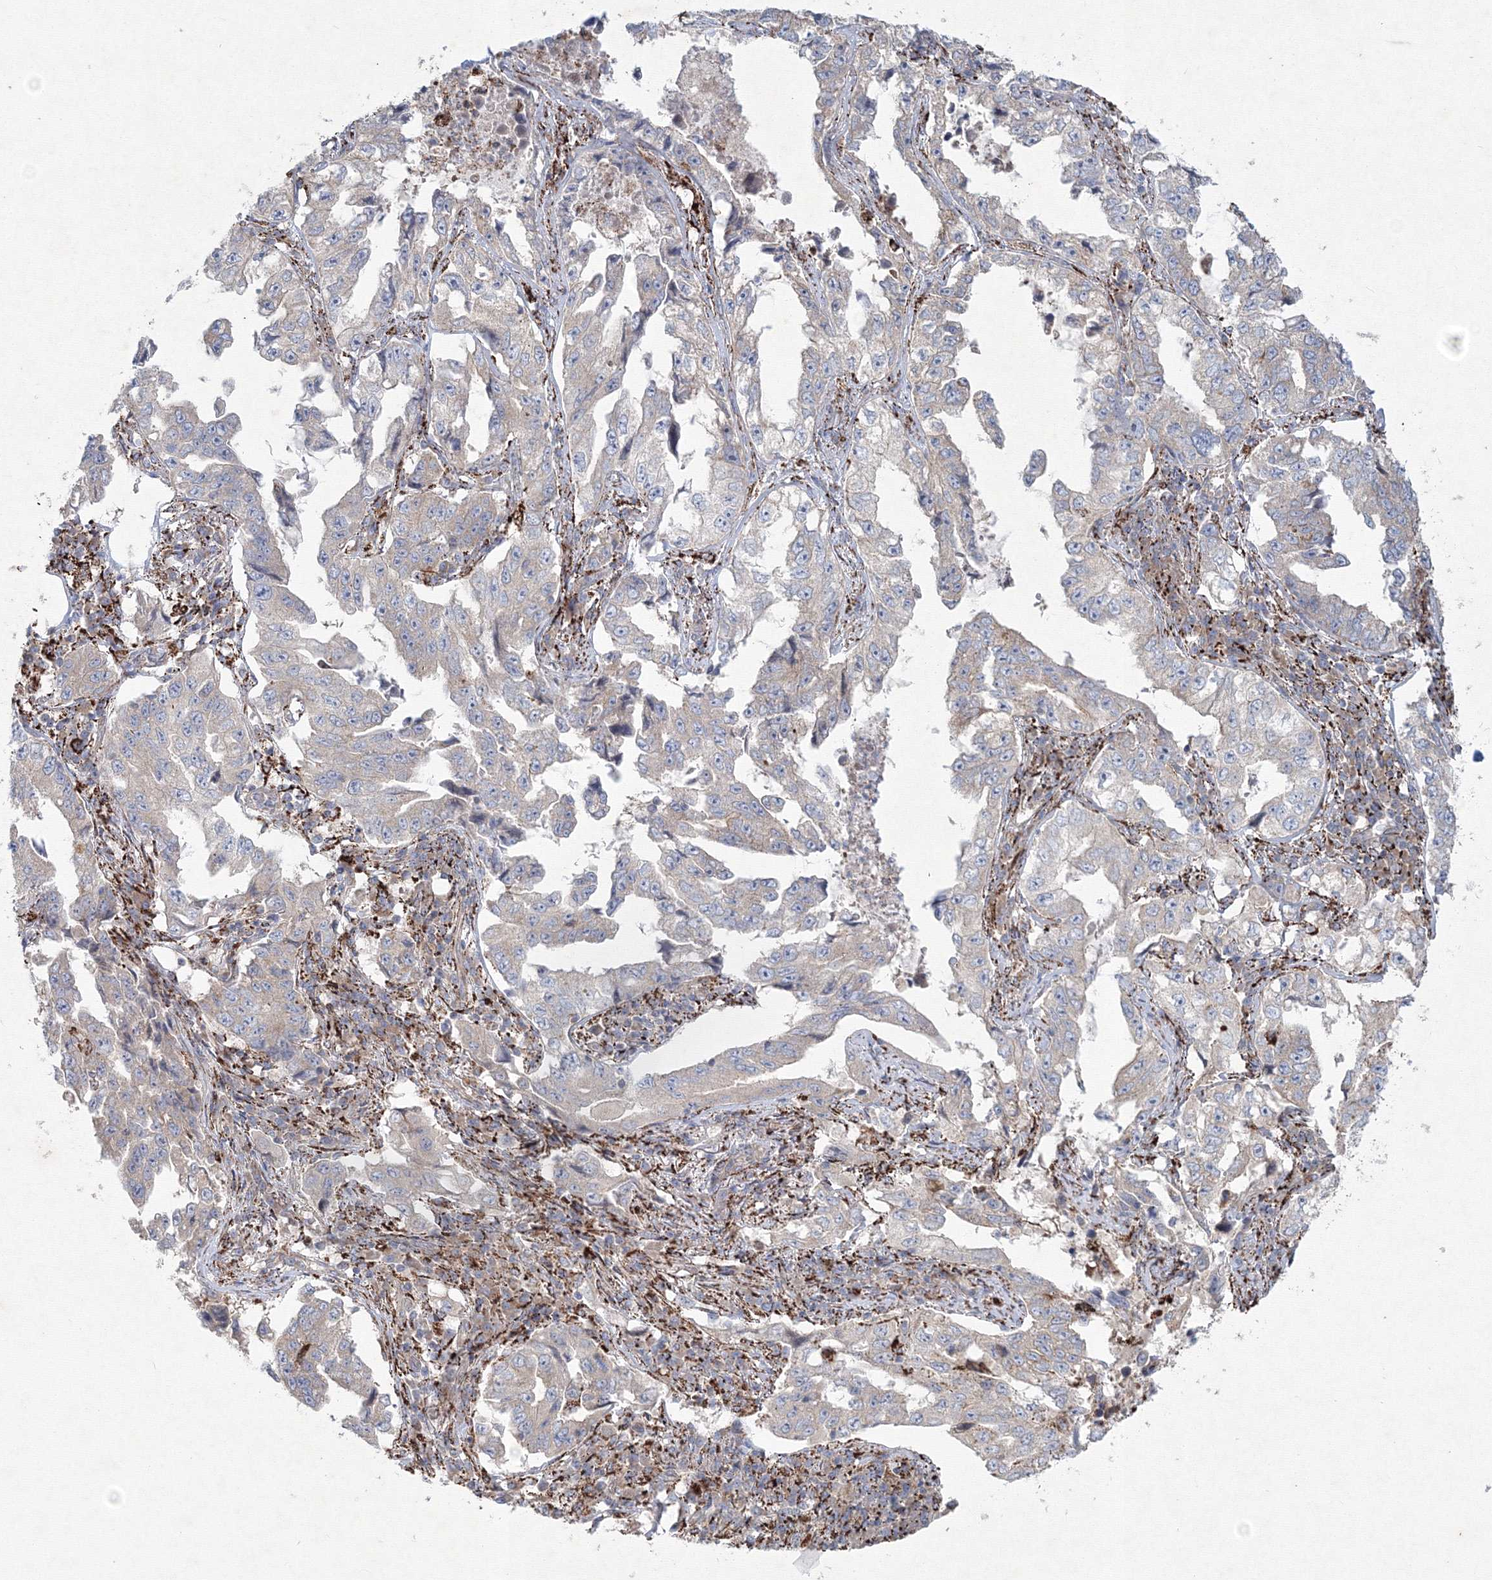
{"staining": {"intensity": "negative", "quantity": "none", "location": "none"}, "tissue": "lung cancer", "cell_type": "Tumor cells", "image_type": "cancer", "snomed": [{"axis": "morphology", "description": "Adenocarcinoma, NOS"}, {"axis": "topography", "description": "Lung"}], "caption": "Tumor cells show no significant positivity in lung cancer (adenocarcinoma). Nuclei are stained in blue.", "gene": "WDR49", "patient": {"sex": "female", "age": 51}}